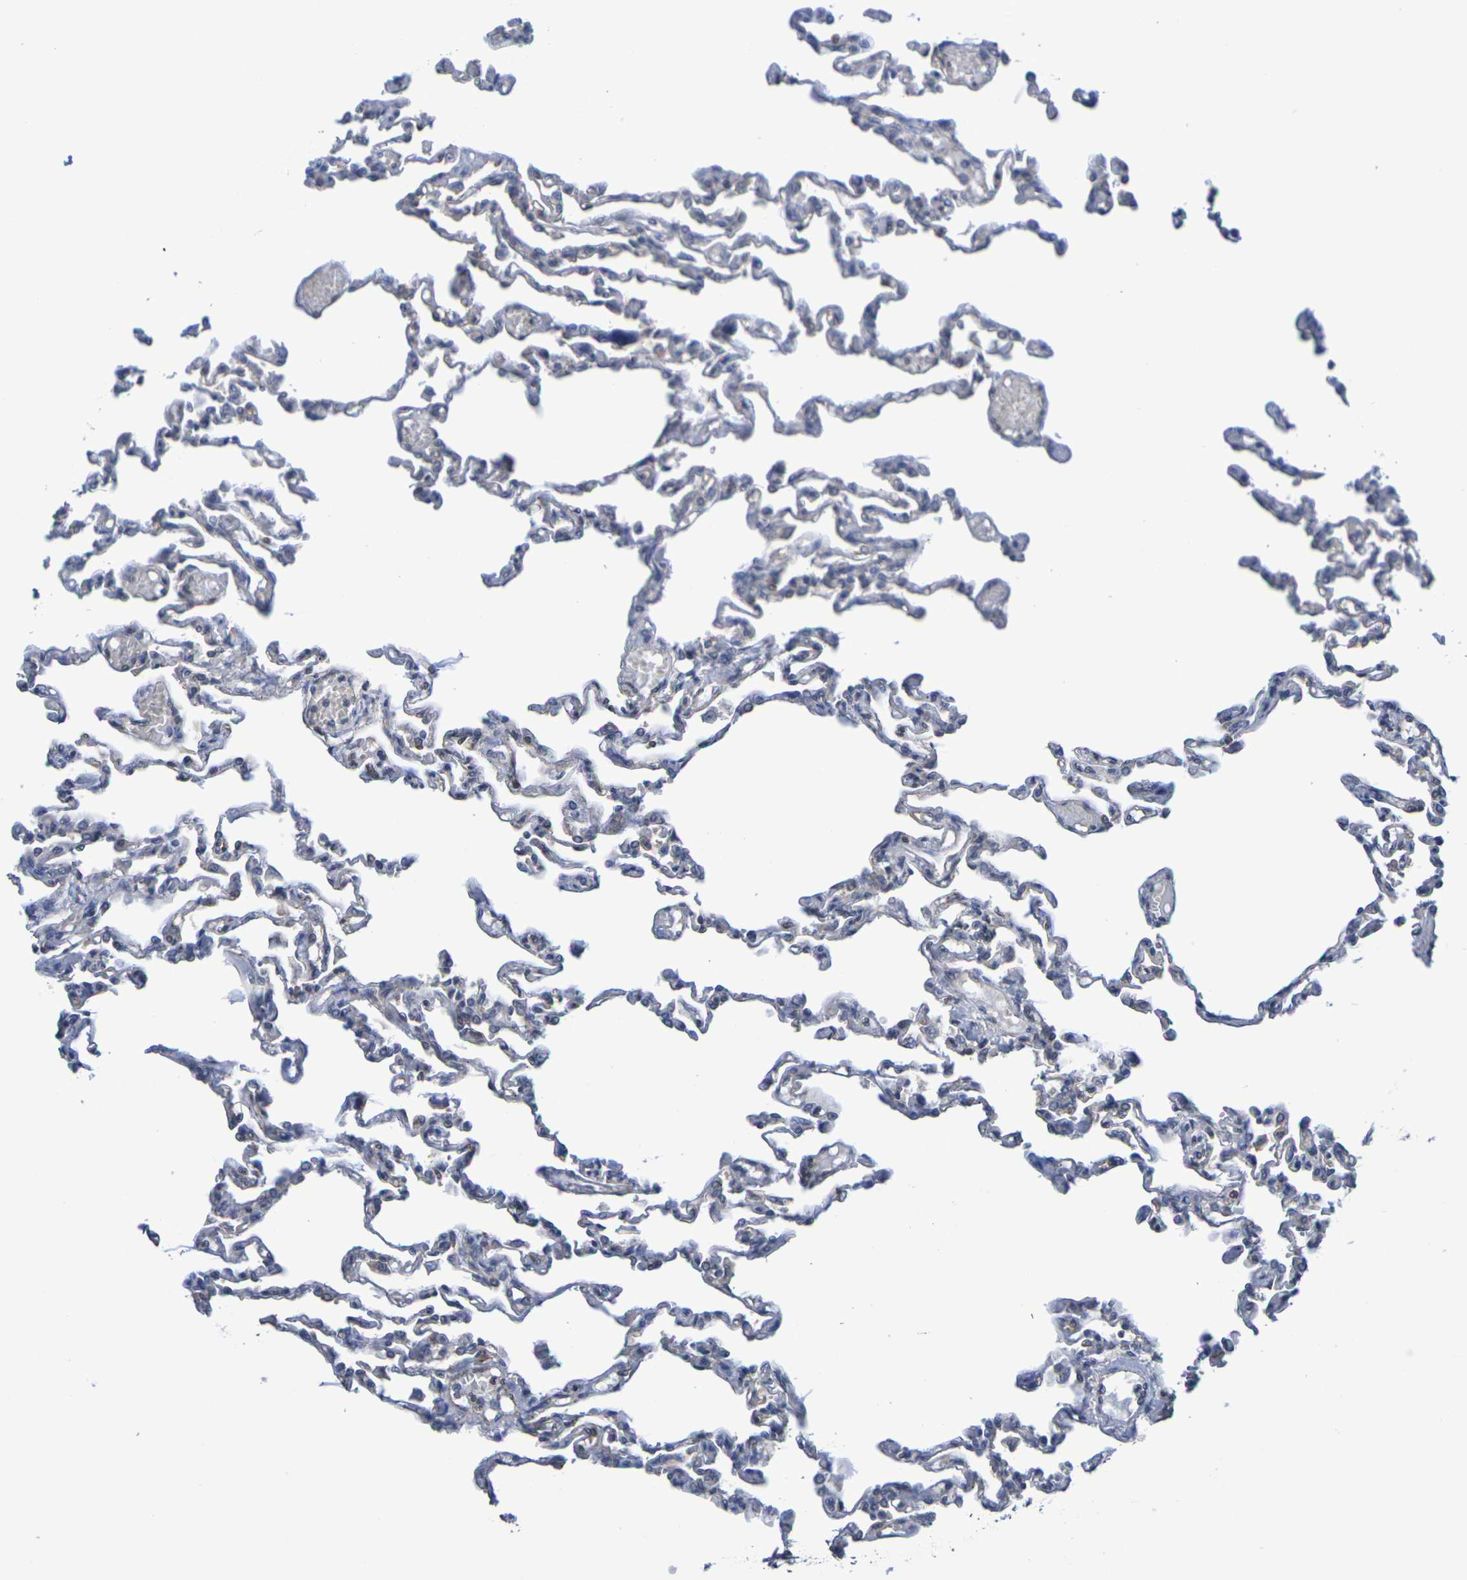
{"staining": {"intensity": "moderate", "quantity": "<25%", "location": "cytoplasmic/membranous"}, "tissue": "lung", "cell_type": "Alveolar cells", "image_type": "normal", "snomed": [{"axis": "morphology", "description": "Normal tissue, NOS"}, {"axis": "topography", "description": "Lung"}], "caption": "A brown stain labels moderate cytoplasmic/membranous positivity of a protein in alveolar cells of unremarkable lung. The staining was performed using DAB to visualize the protein expression in brown, while the nuclei were stained in blue with hematoxylin (Magnification: 20x).", "gene": "CHRNB1", "patient": {"sex": "male", "age": 21}}